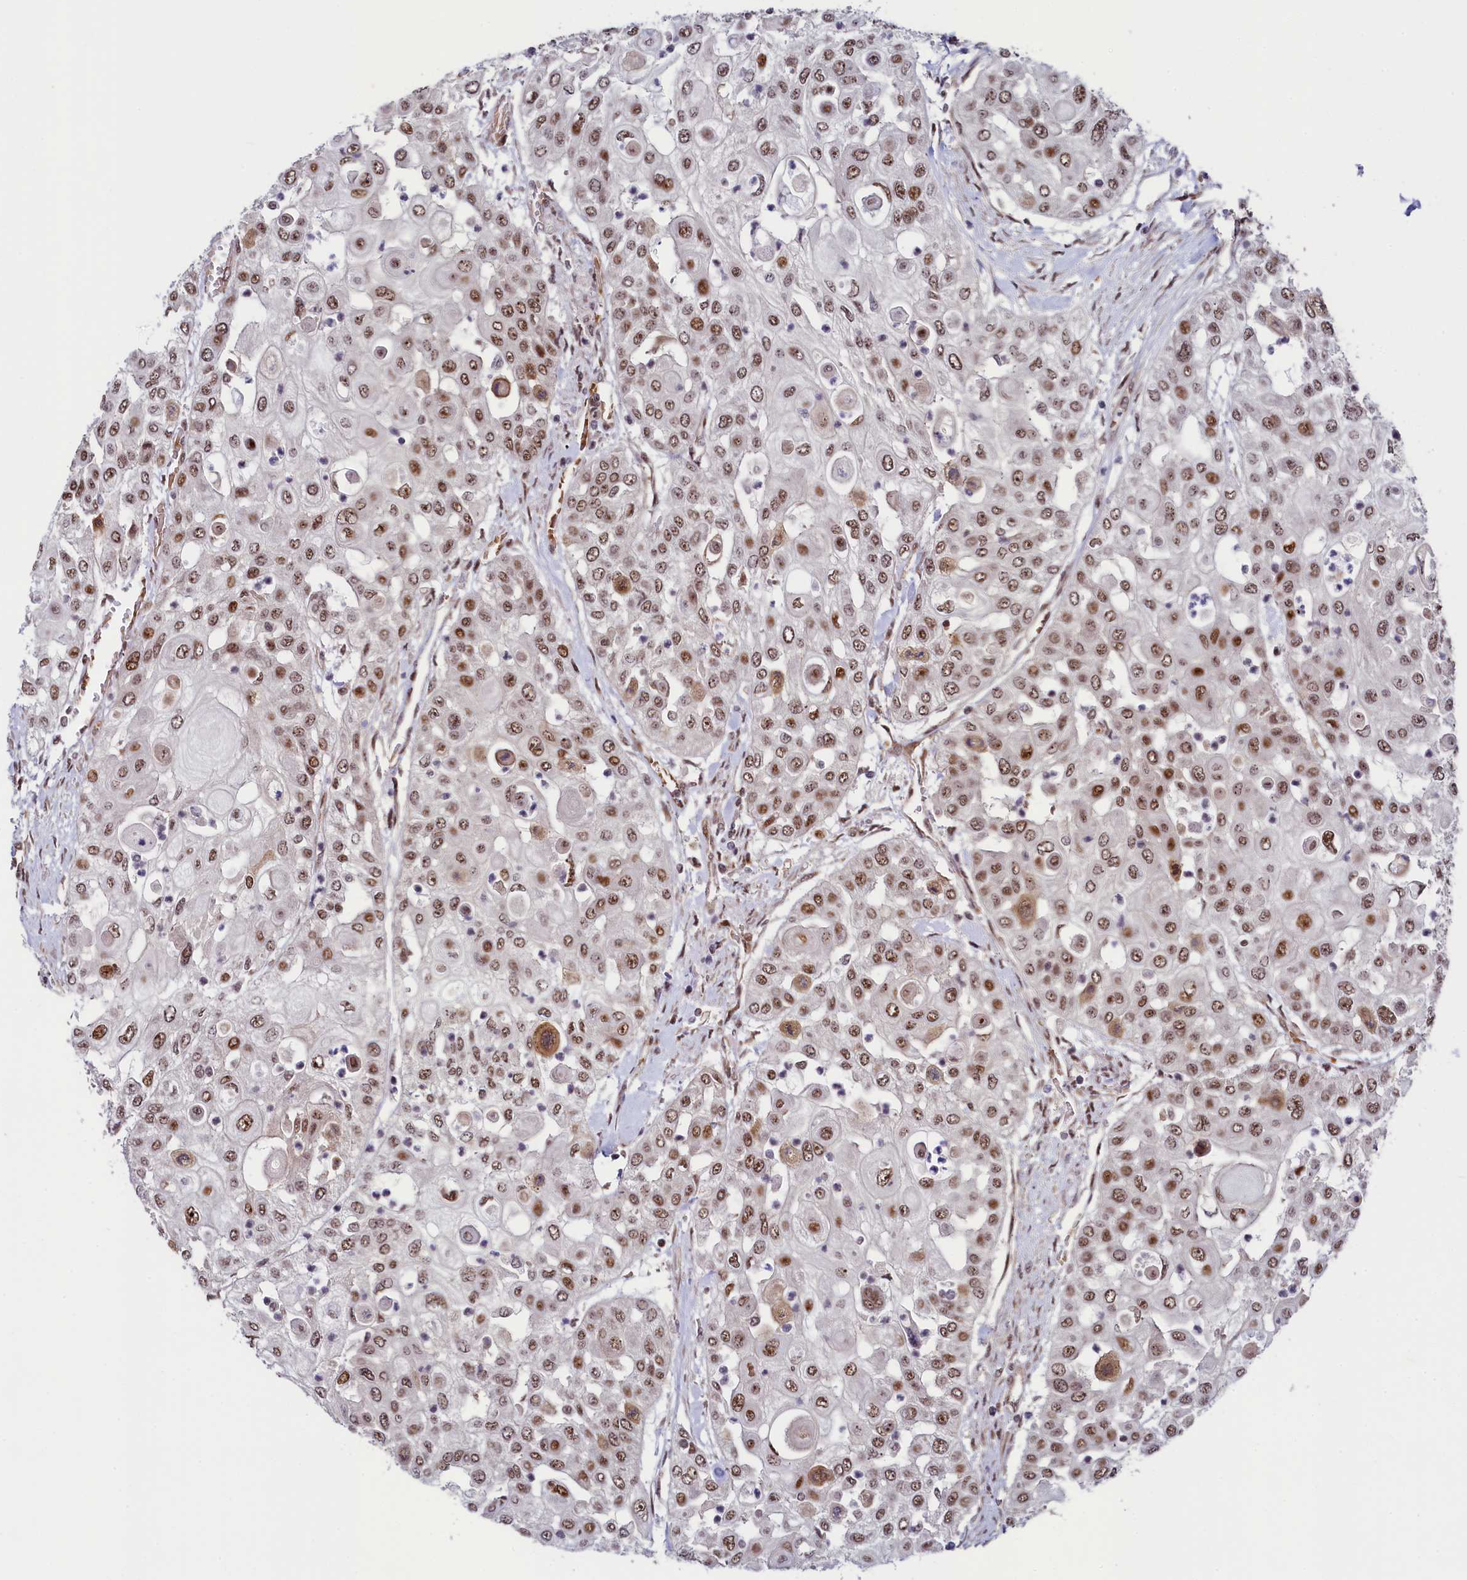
{"staining": {"intensity": "moderate", "quantity": ">75%", "location": "nuclear"}, "tissue": "urothelial cancer", "cell_type": "Tumor cells", "image_type": "cancer", "snomed": [{"axis": "morphology", "description": "Urothelial carcinoma, High grade"}, {"axis": "topography", "description": "Urinary bladder"}], "caption": "Moderate nuclear positivity is identified in approximately >75% of tumor cells in high-grade urothelial carcinoma.", "gene": "LEO1", "patient": {"sex": "female", "age": 79}}